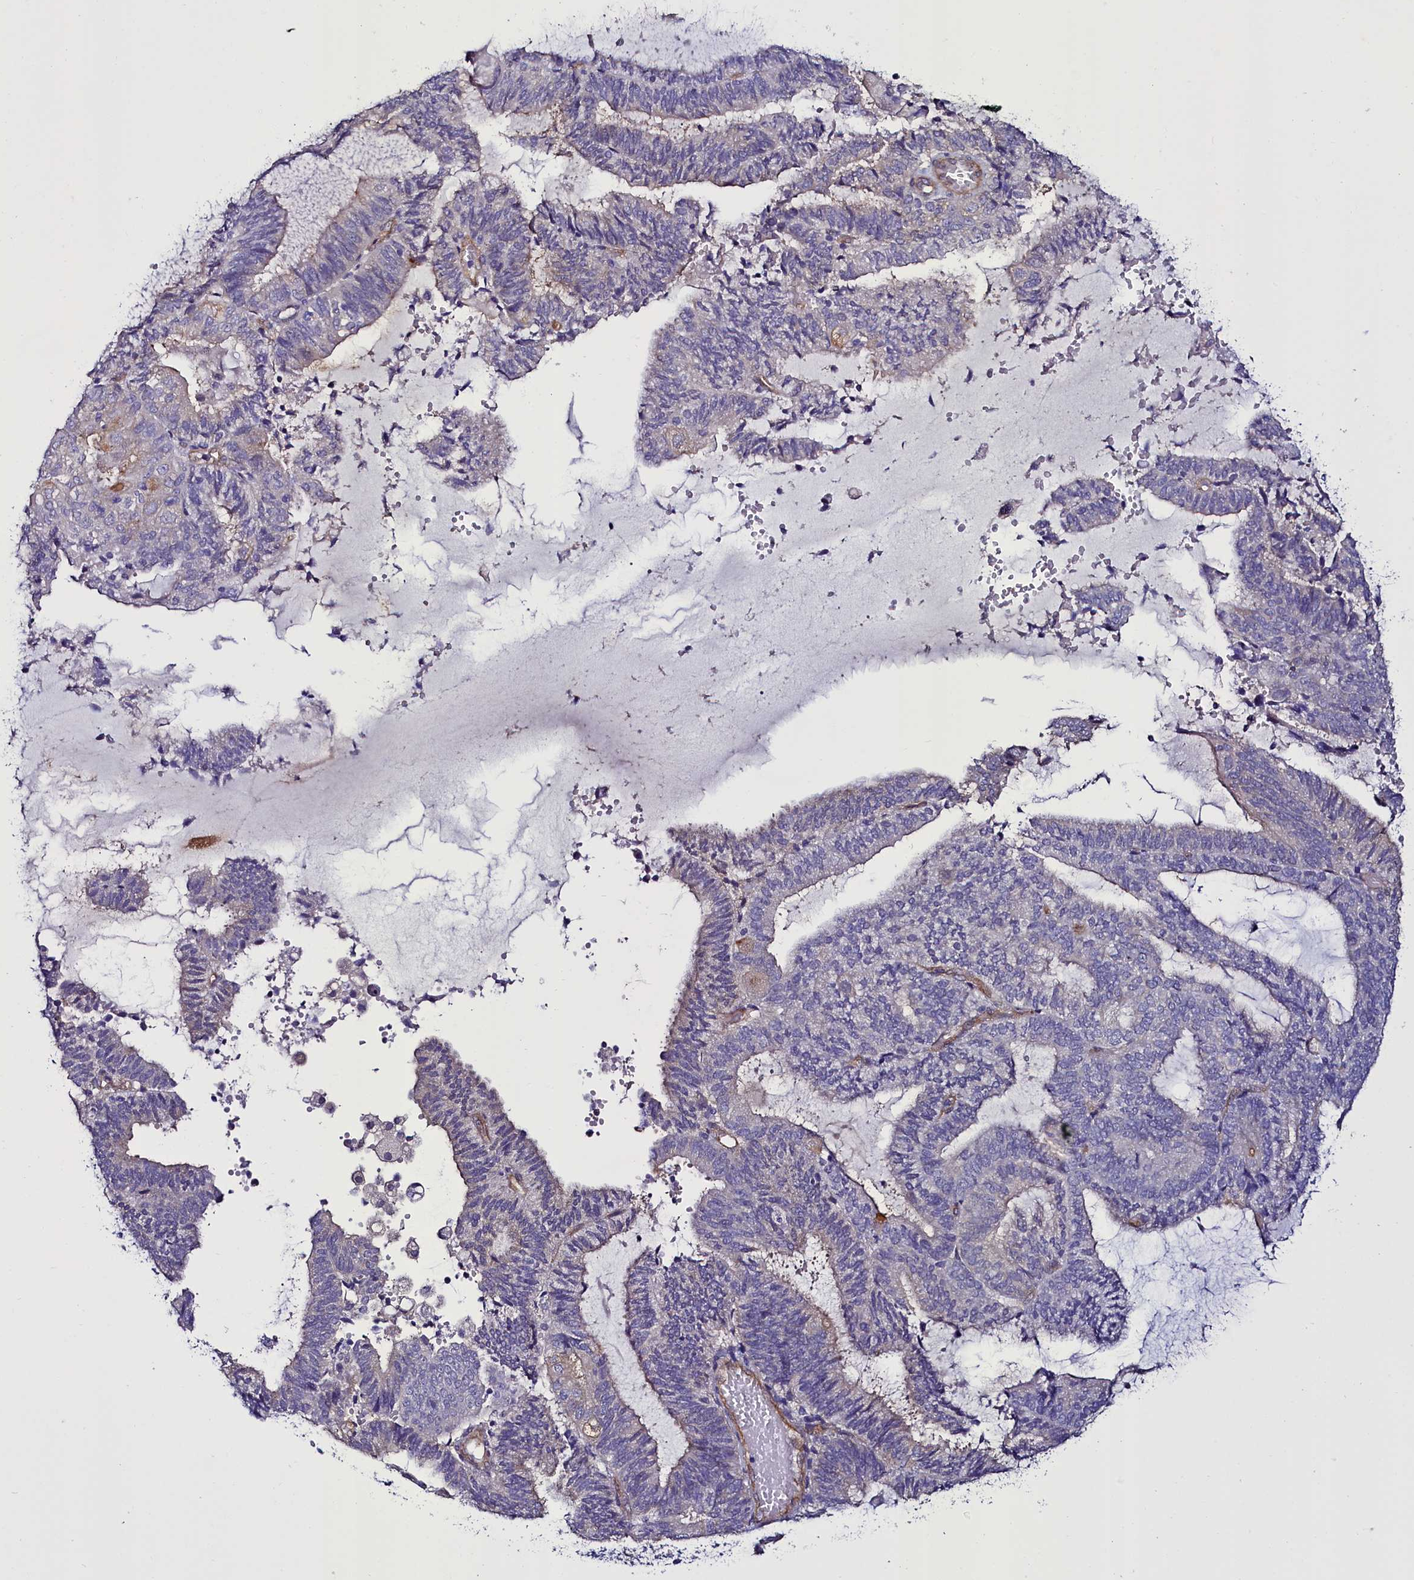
{"staining": {"intensity": "weak", "quantity": "<25%", "location": "cytoplasmic/membranous"}, "tissue": "endometrial cancer", "cell_type": "Tumor cells", "image_type": "cancer", "snomed": [{"axis": "morphology", "description": "Adenocarcinoma, NOS"}, {"axis": "topography", "description": "Endometrium"}], "caption": "Micrograph shows no protein positivity in tumor cells of adenocarcinoma (endometrial) tissue.", "gene": "STXBP1", "patient": {"sex": "female", "age": 81}}